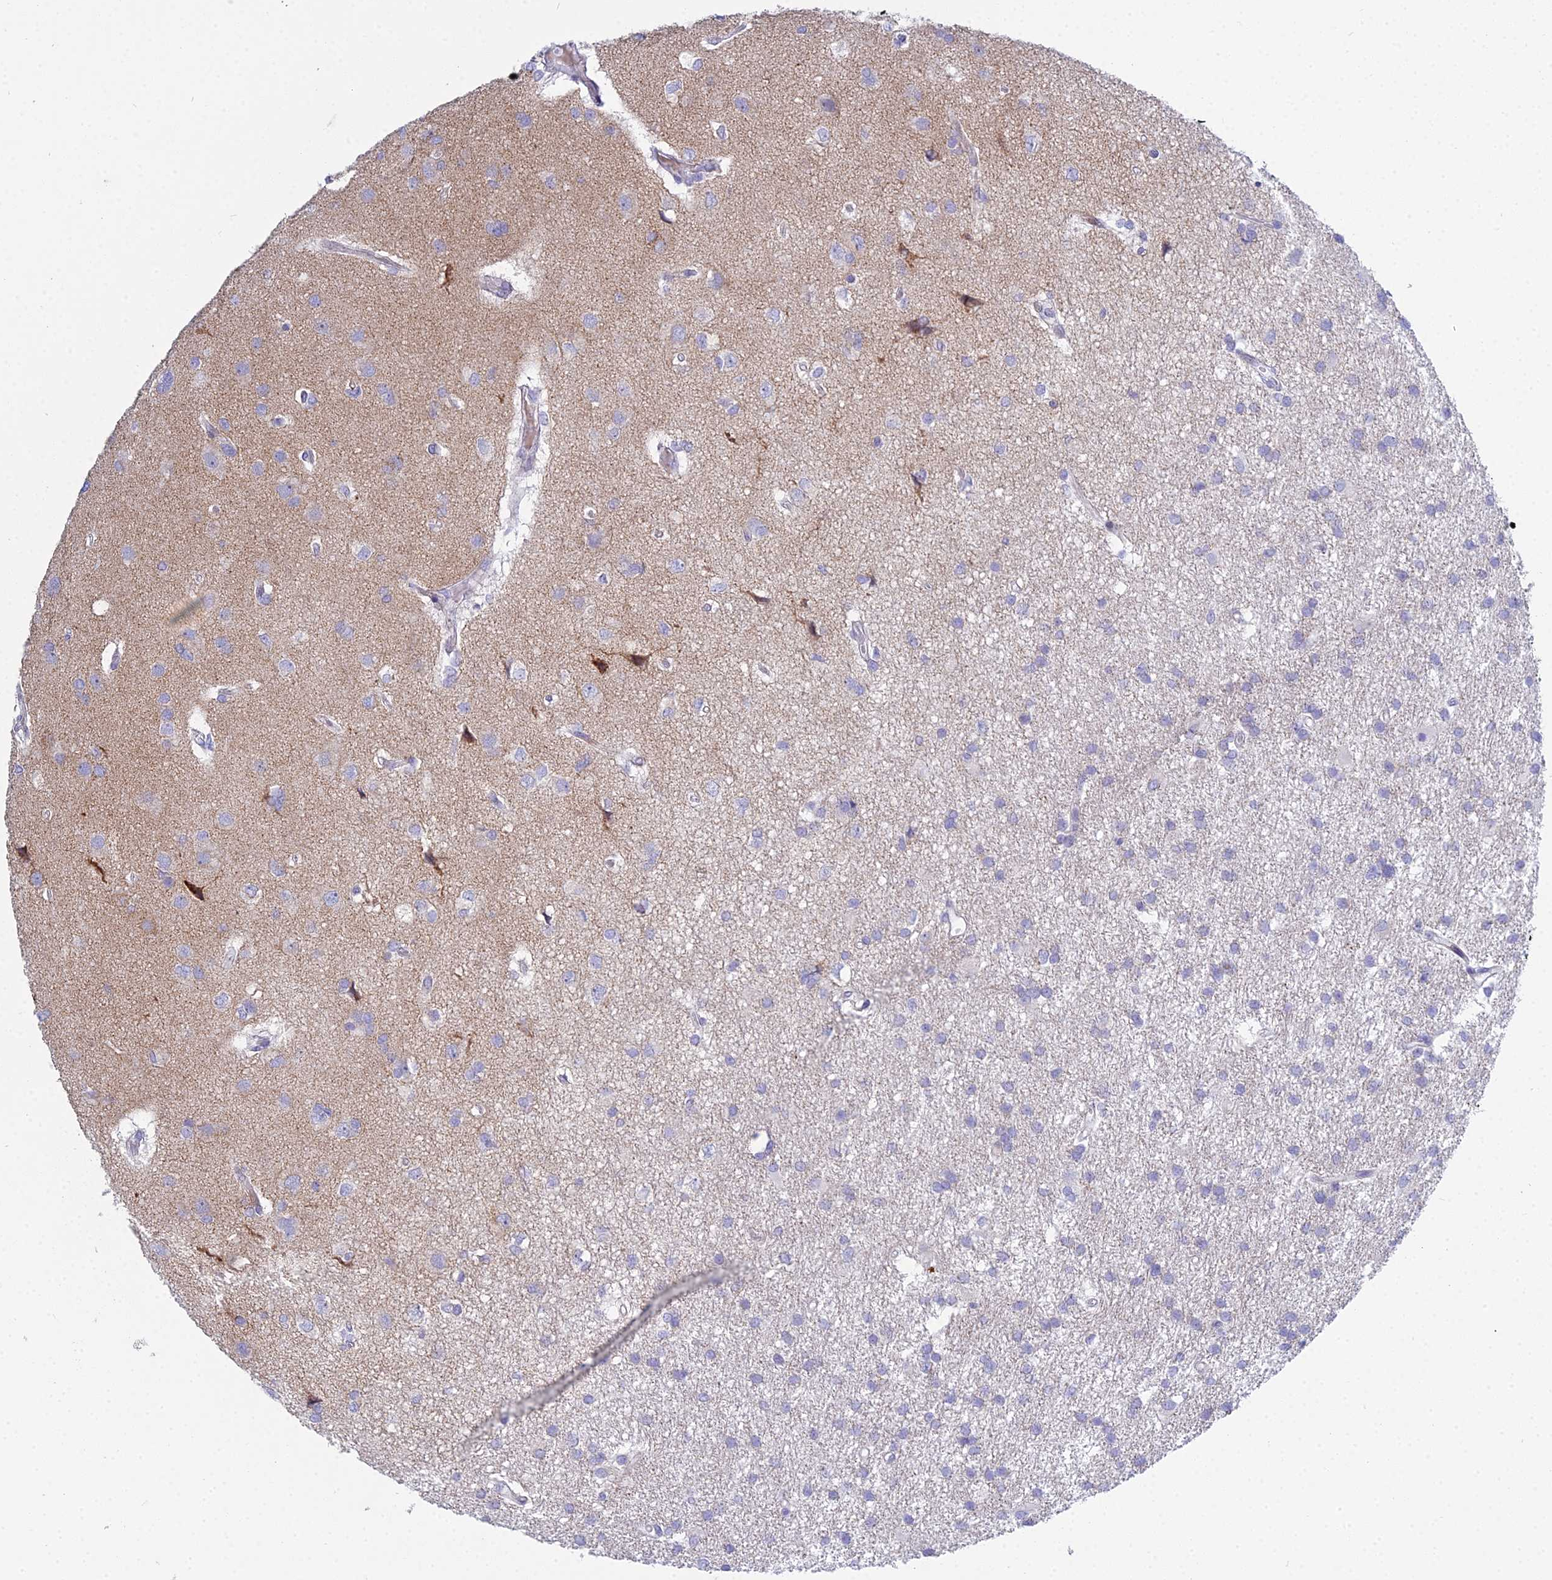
{"staining": {"intensity": "negative", "quantity": "none", "location": "none"}, "tissue": "glioma", "cell_type": "Tumor cells", "image_type": "cancer", "snomed": [{"axis": "morphology", "description": "Glioma, malignant, High grade"}, {"axis": "topography", "description": "Brain"}], "caption": "IHC of glioma reveals no staining in tumor cells. (Immunohistochemistry (ihc), brightfield microscopy, high magnification).", "gene": "PRR13", "patient": {"sex": "male", "age": 77}}